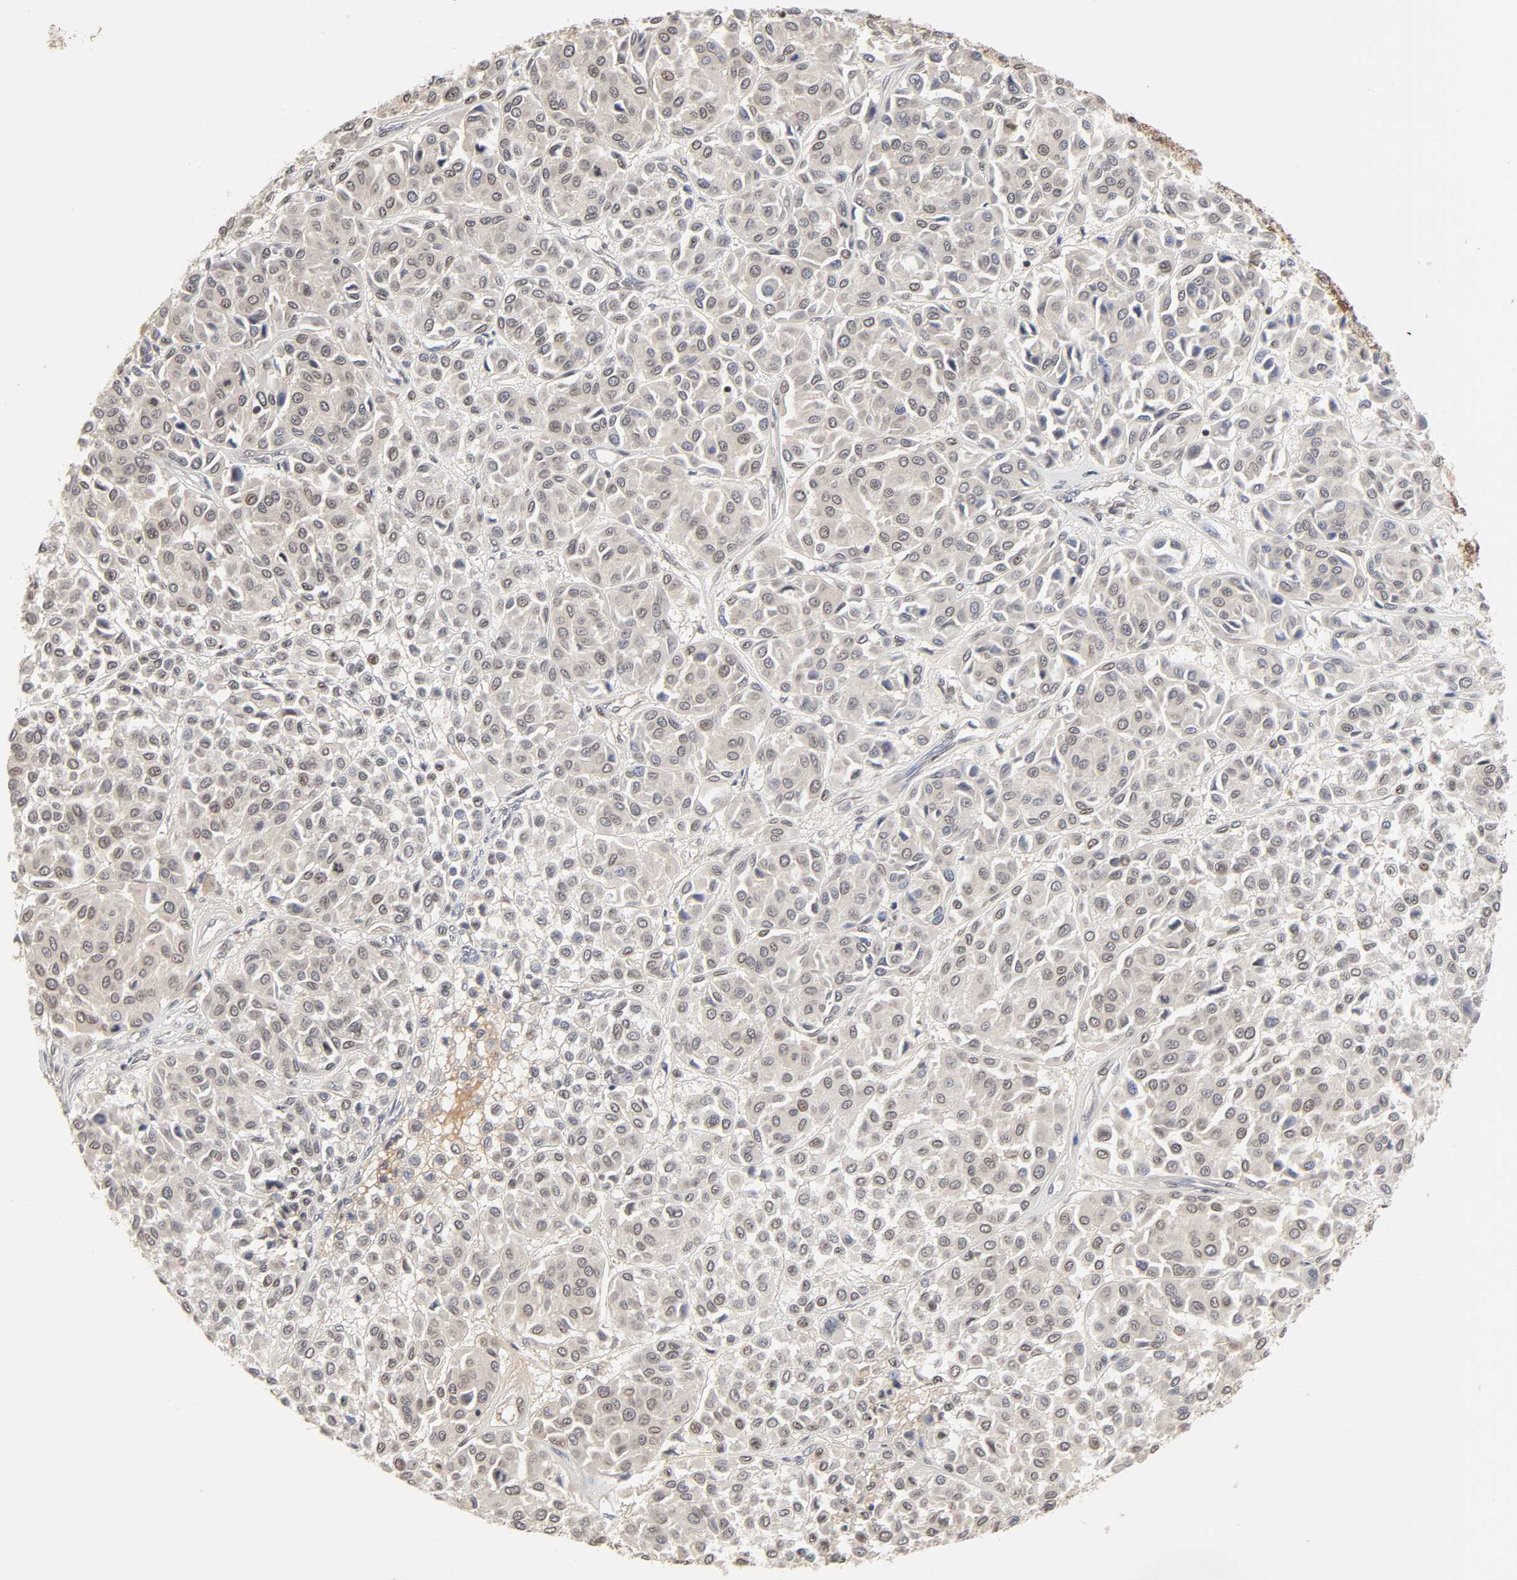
{"staining": {"intensity": "moderate", "quantity": ">75%", "location": "cytoplasmic/membranous,nuclear"}, "tissue": "melanoma", "cell_type": "Tumor cells", "image_type": "cancer", "snomed": [{"axis": "morphology", "description": "Malignant melanoma, Metastatic site"}, {"axis": "topography", "description": "Soft tissue"}], "caption": "Immunohistochemistry (IHC) staining of melanoma, which reveals medium levels of moderate cytoplasmic/membranous and nuclear positivity in about >75% of tumor cells indicating moderate cytoplasmic/membranous and nuclear protein expression. The staining was performed using DAB (3,3'-diaminobenzidine) (brown) for protein detection and nuclei were counterstained in hematoxylin (blue).", "gene": "CPN2", "patient": {"sex": "male", "age": 41}}